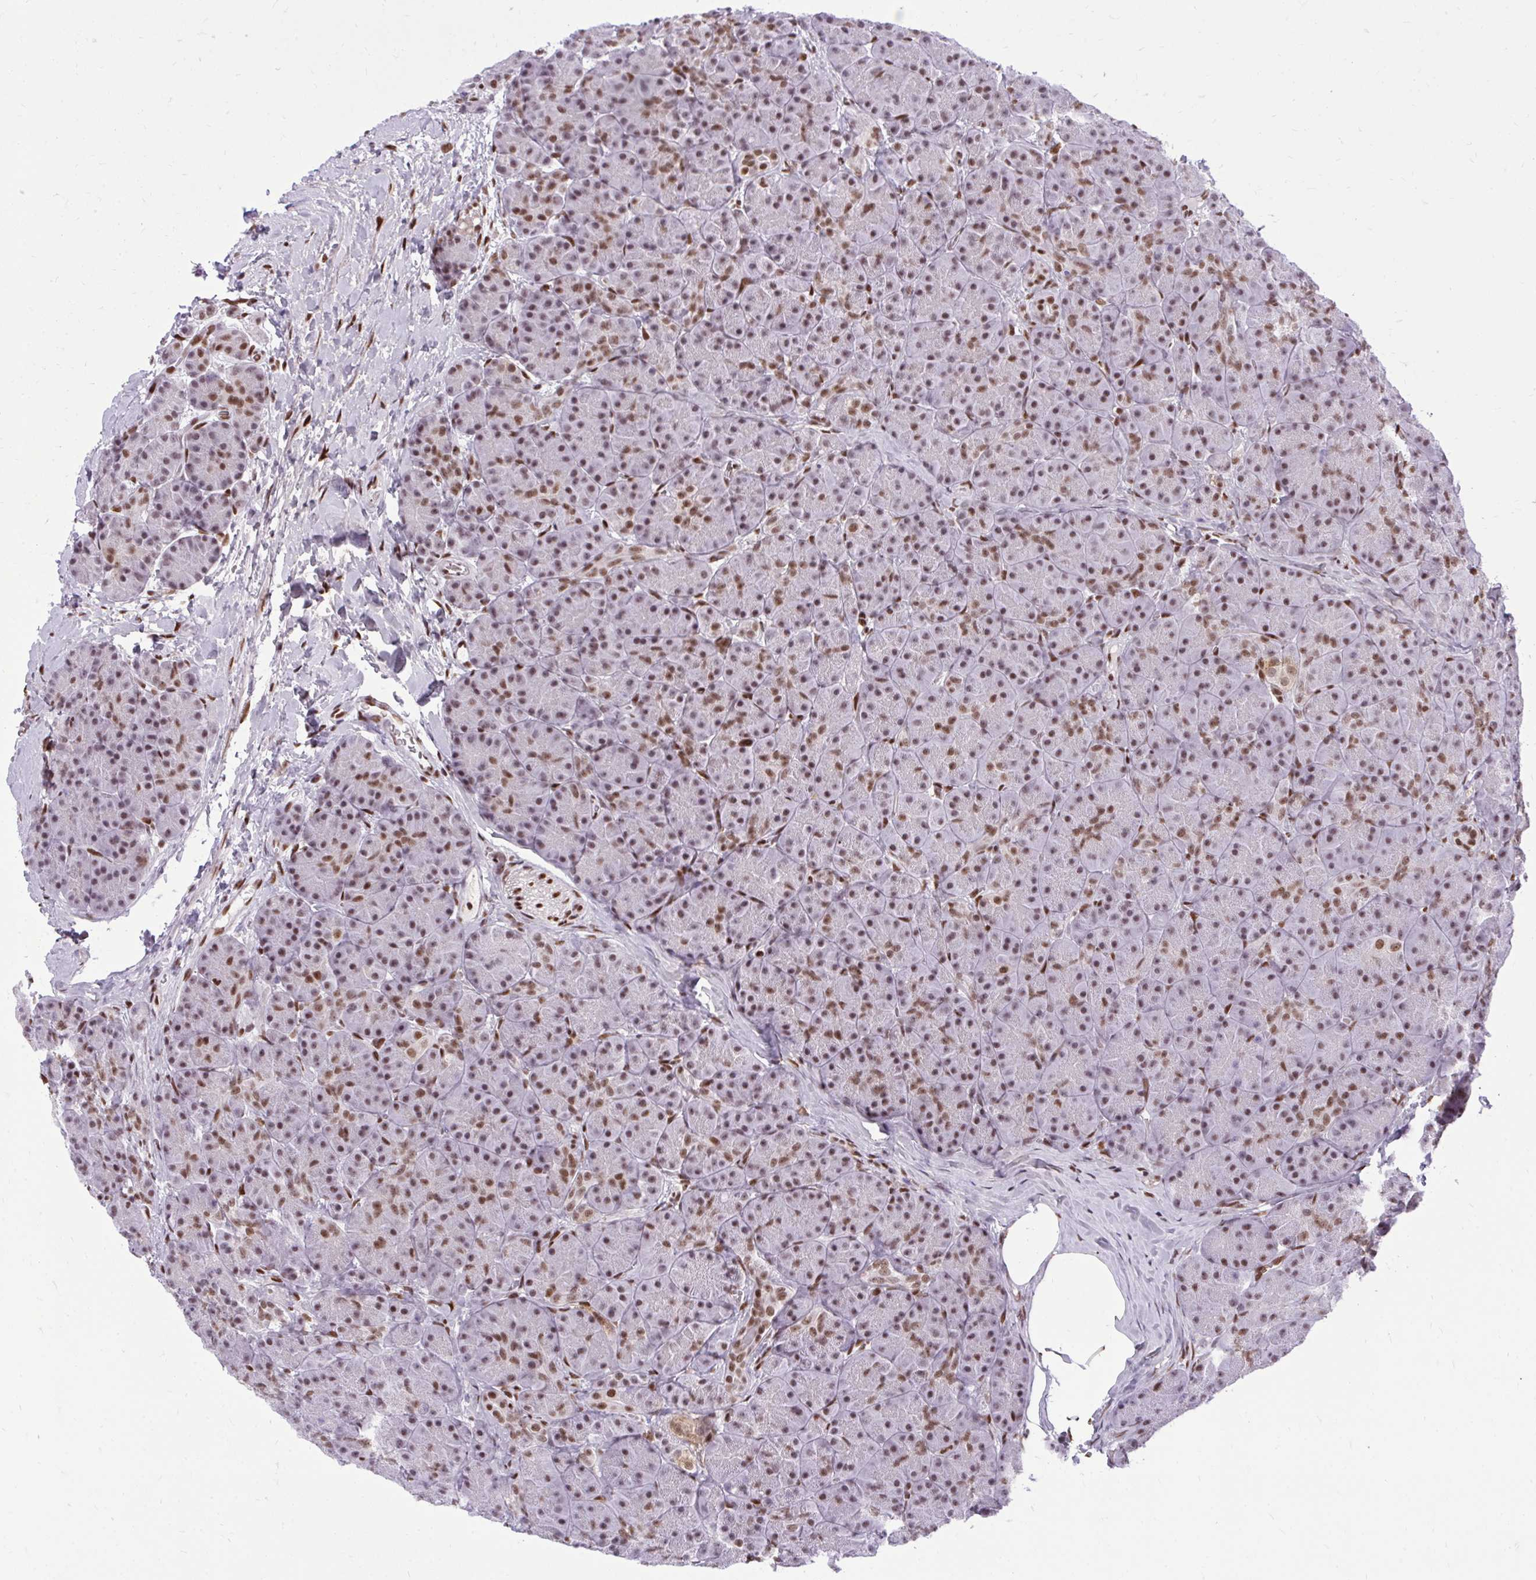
{"staining": {"intensity": "moderate", "quantity": "25%-75%", "location": "nuclear"}, "tissue": "pancreas", "cell_type": "Exocrine glandular cells", "image_type": "normal", "snomed": [{"axis": "morphology", "description": "Normal tissue, NOS"}, {"axis": "topography", "description": "Pancreas"}], "caption": "Protein expression analysis of benign pancreas exhibits moderate nuclear positivity in about 25%-75% of exocrine glandular cells.", "gene": "CDYL", "patient": {"sex": "male", "age": 57}}